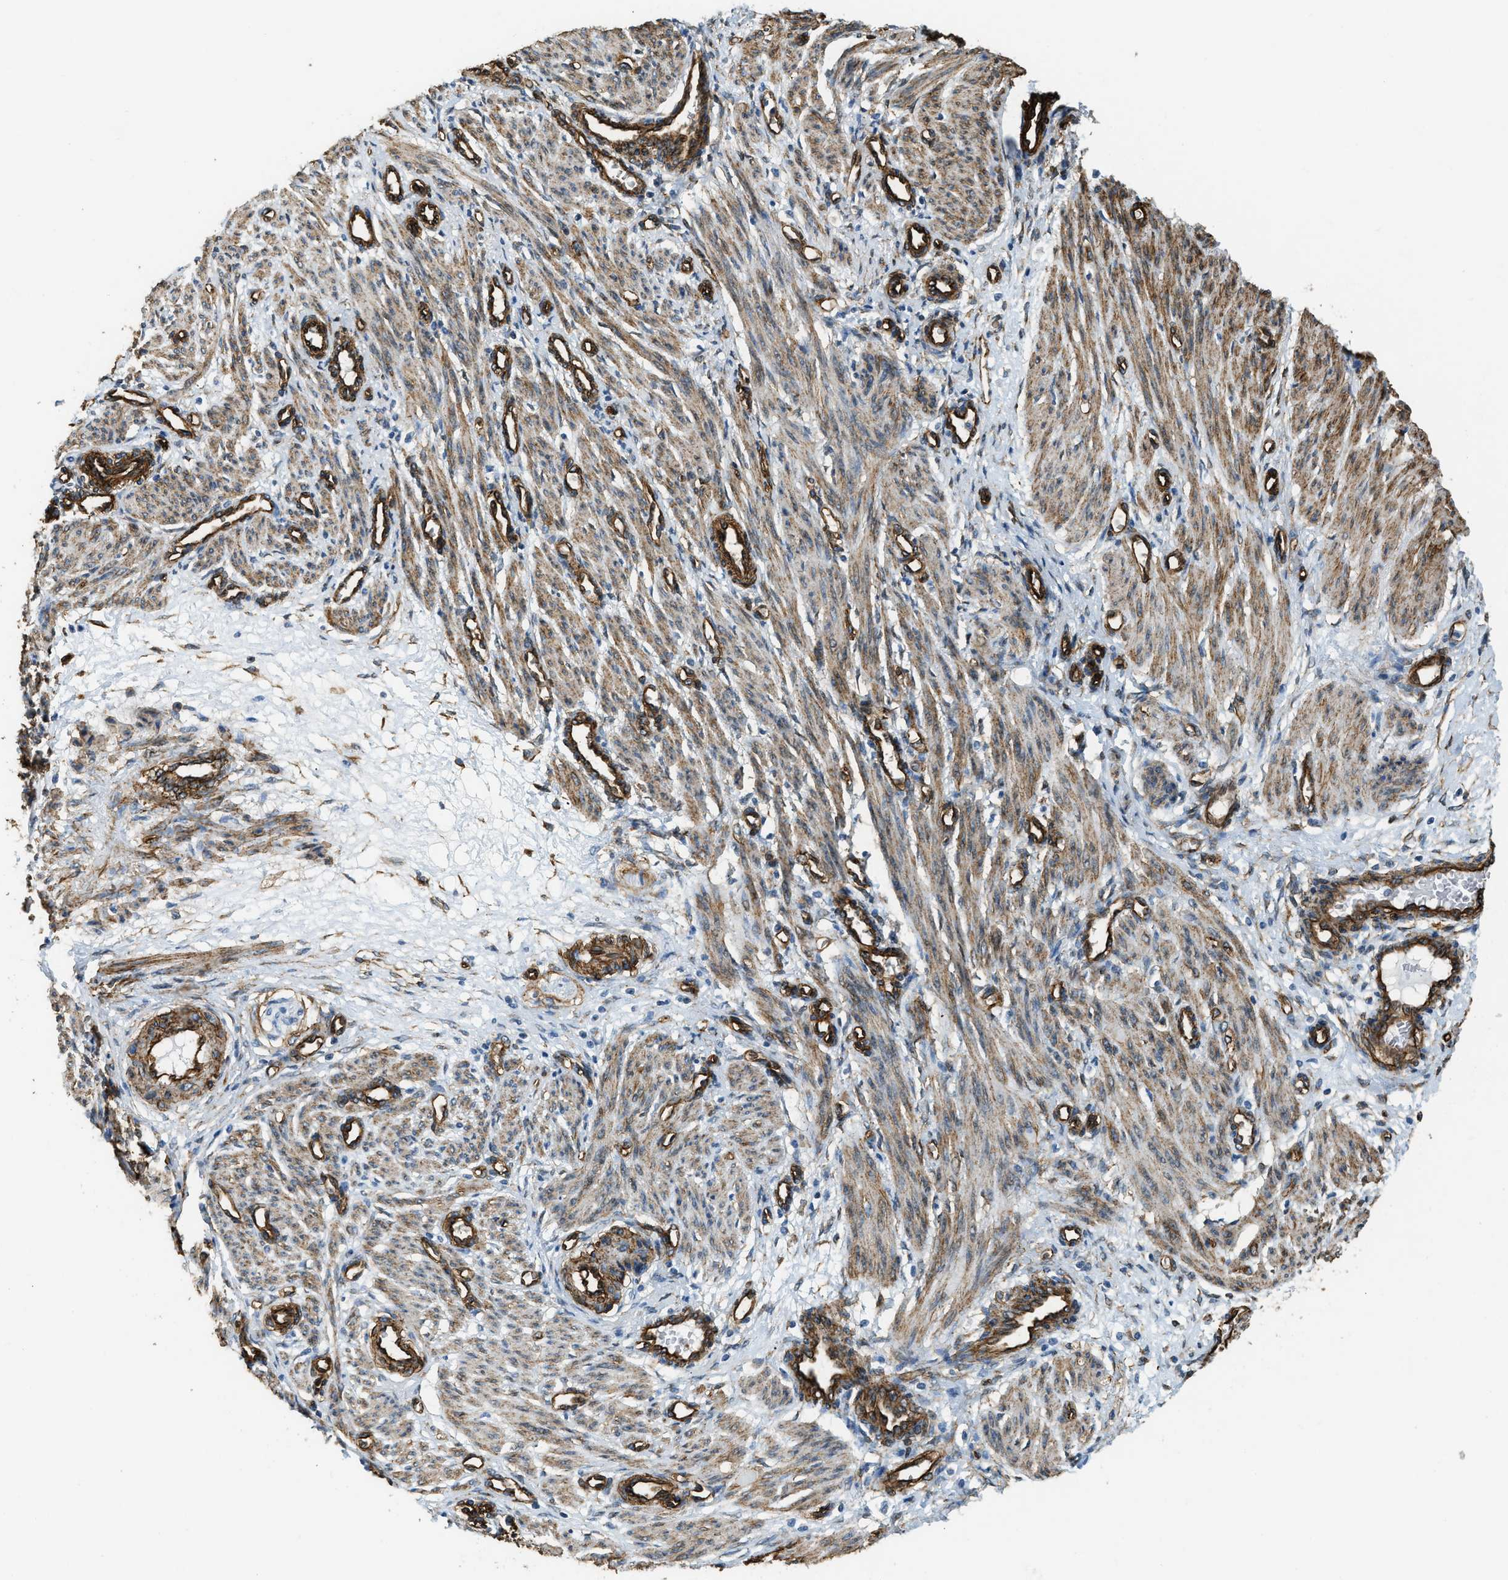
{"staining": {"intensity": "moderate", "quantity": ">75%", "location": "cytoplasmic/membranous"}, "tissue": "smooth muscle", "cell_type": "Smooth muscle cells", "image_type": "normal", "snomed": [{"axis": "morphology", "description": "Normal tissue, NOS"}, {"axis": "topography", "description": "Endometrium"}], "caption": "Brown immunohistochemical staining in normal smooth muscle displays moderate cytoplasmic/membranous expression in approximately >75% of smooth muscle cells. The protein of interest is stained brown, and the nuclei are stained in blue (DAB IHC with brightfield microscopy, high magnification).", "gene": "TMEM43", "patient": {"sex": "female", "age": 33}}